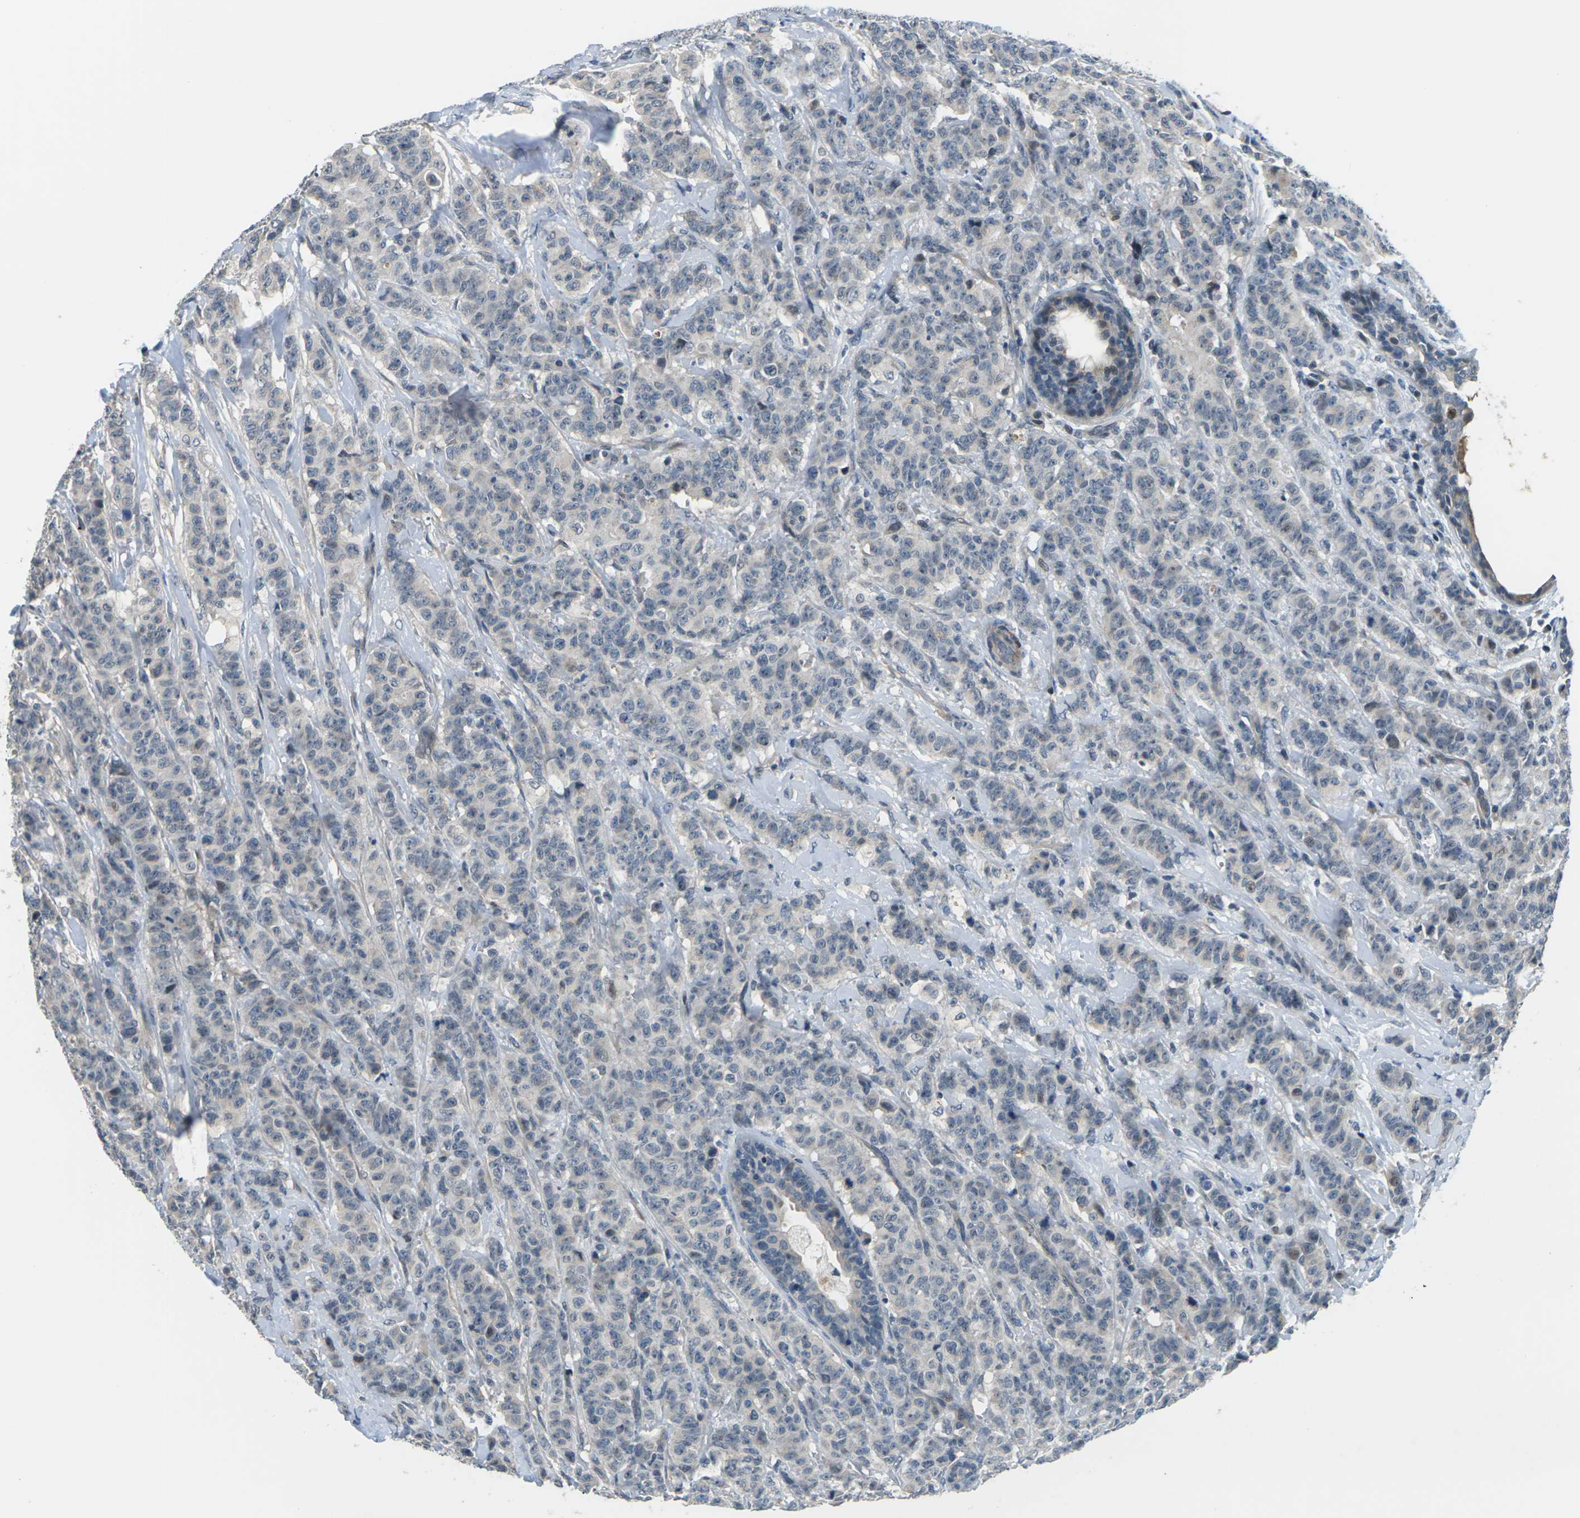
{"staining": {"intensity": "negative", "quantity": "none", "location": "none"}, "tissue": "breast cancer", "cell_type": "Tumor cells", "image_type": "cancer", "snomed": [{"axis": "morphology", "description": "Normal tissue, NOS"}, {"axis": "morphology", "description": "Duct carcinoma"}, {"axis": "topography", "description": "Breast"}], "caption": "High magnification brightfield microscopy of breast cancer stained with DAB (brown) and counterstained with hematoxylin (blue): tumor cells show no significant staining.", "gene": "SLC13A3", "patient": {"sex": "female", "age": 40}}